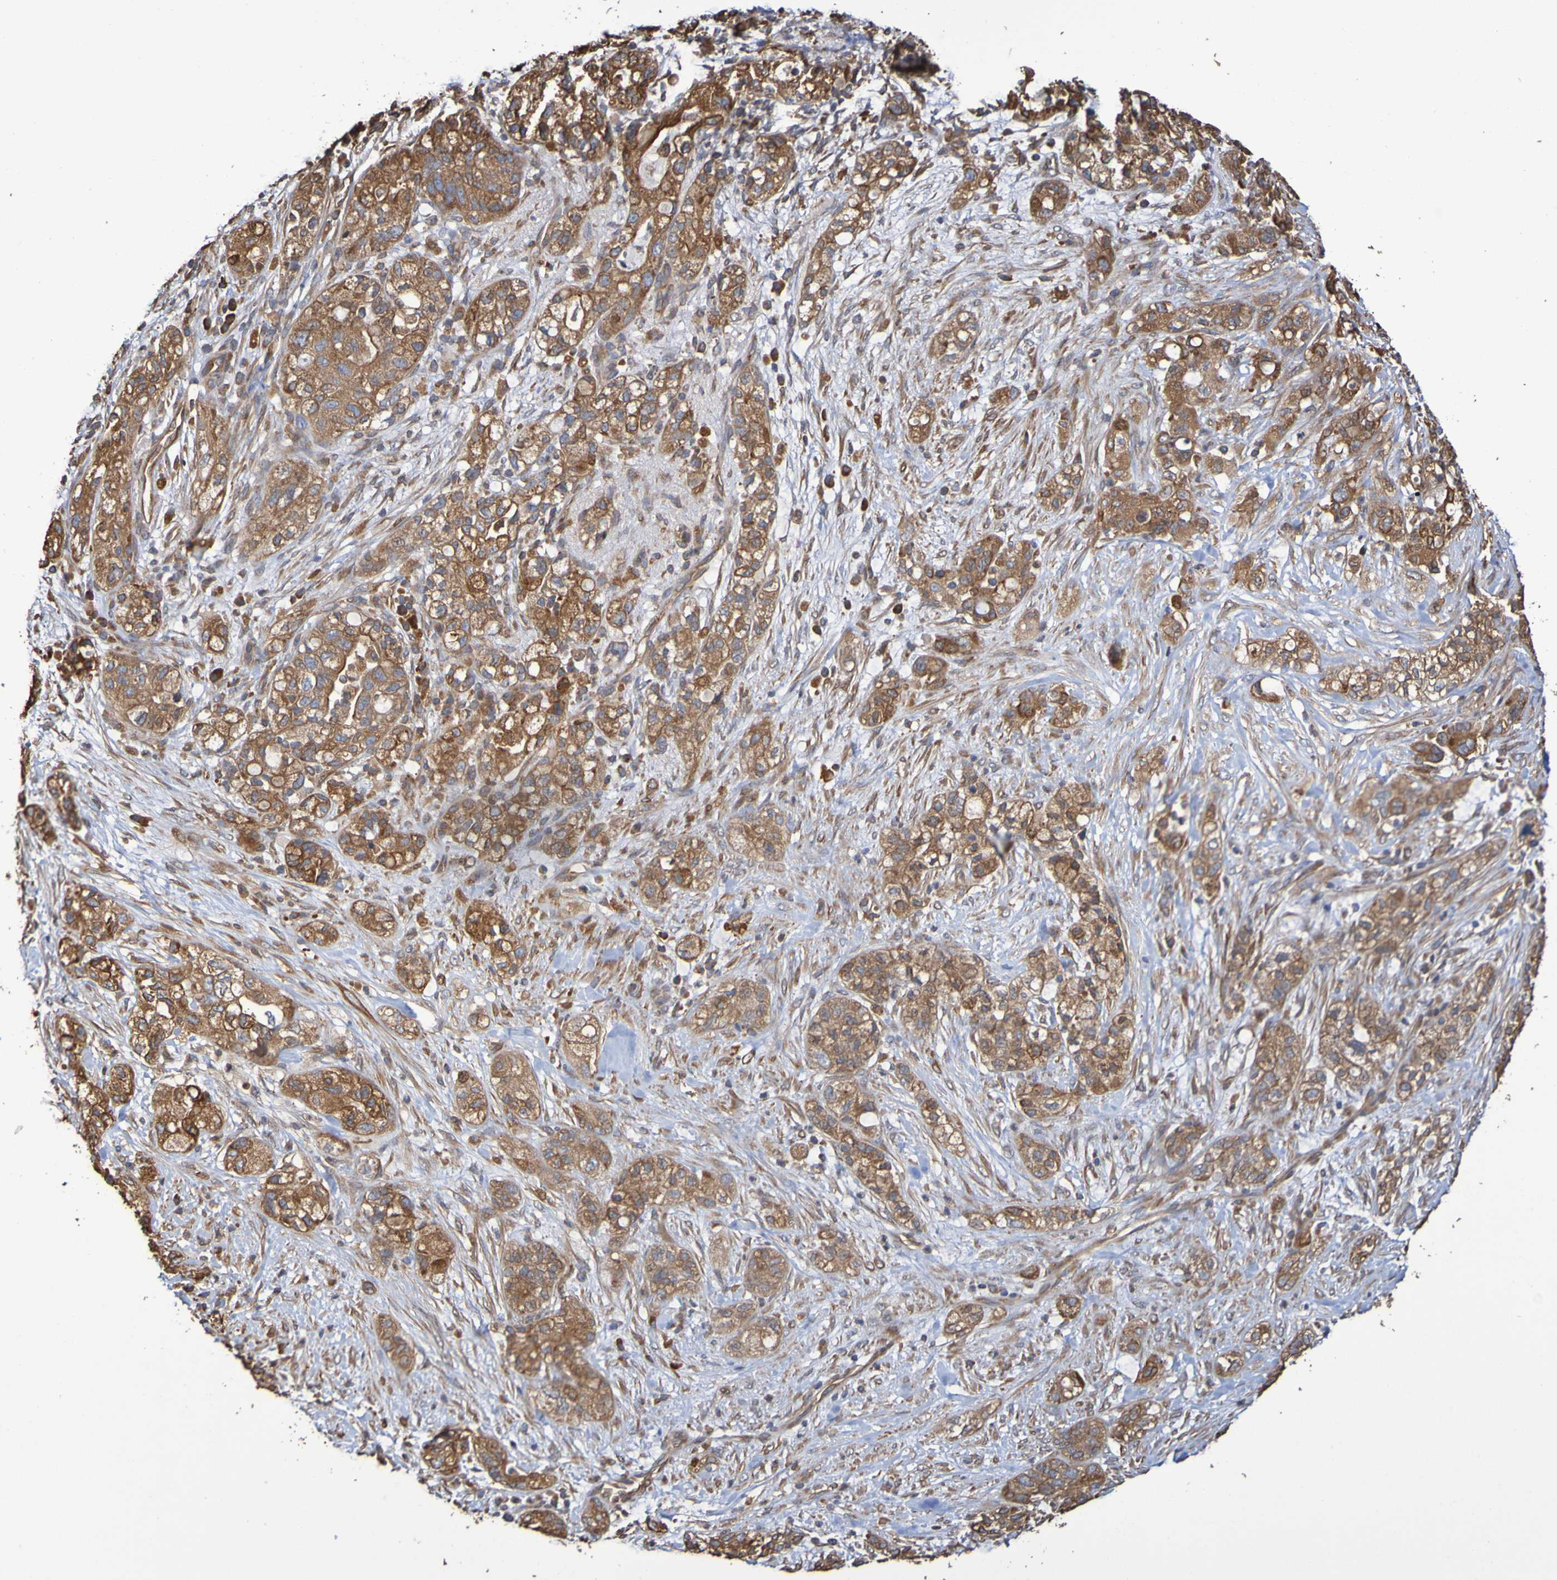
{"staining": {"intensity": "moderate", "quantity": ">75%", "location": "cytoplasmic/membranous"}, "tissue": "pancreatic cancer", "cell_type": "Tumor cells", "image_type": "cancer", "snomed": [{"axis": "morphology", "description": "Adenocarcinoma, NOS"}, {"axis": "topography", "description": "Pancreas"}], "caption": "Protein staining of pancreatic cancer tissue reveals moderate cytoplasmic/membranous positivity in about >75% of tumor cells. Using DAB (brown) and hematoxylin (blue) stains, captured at high magnification using brightfield microscopy.", "gene": "RAB11A", "patient": {"sex": "female", "age": 78}}